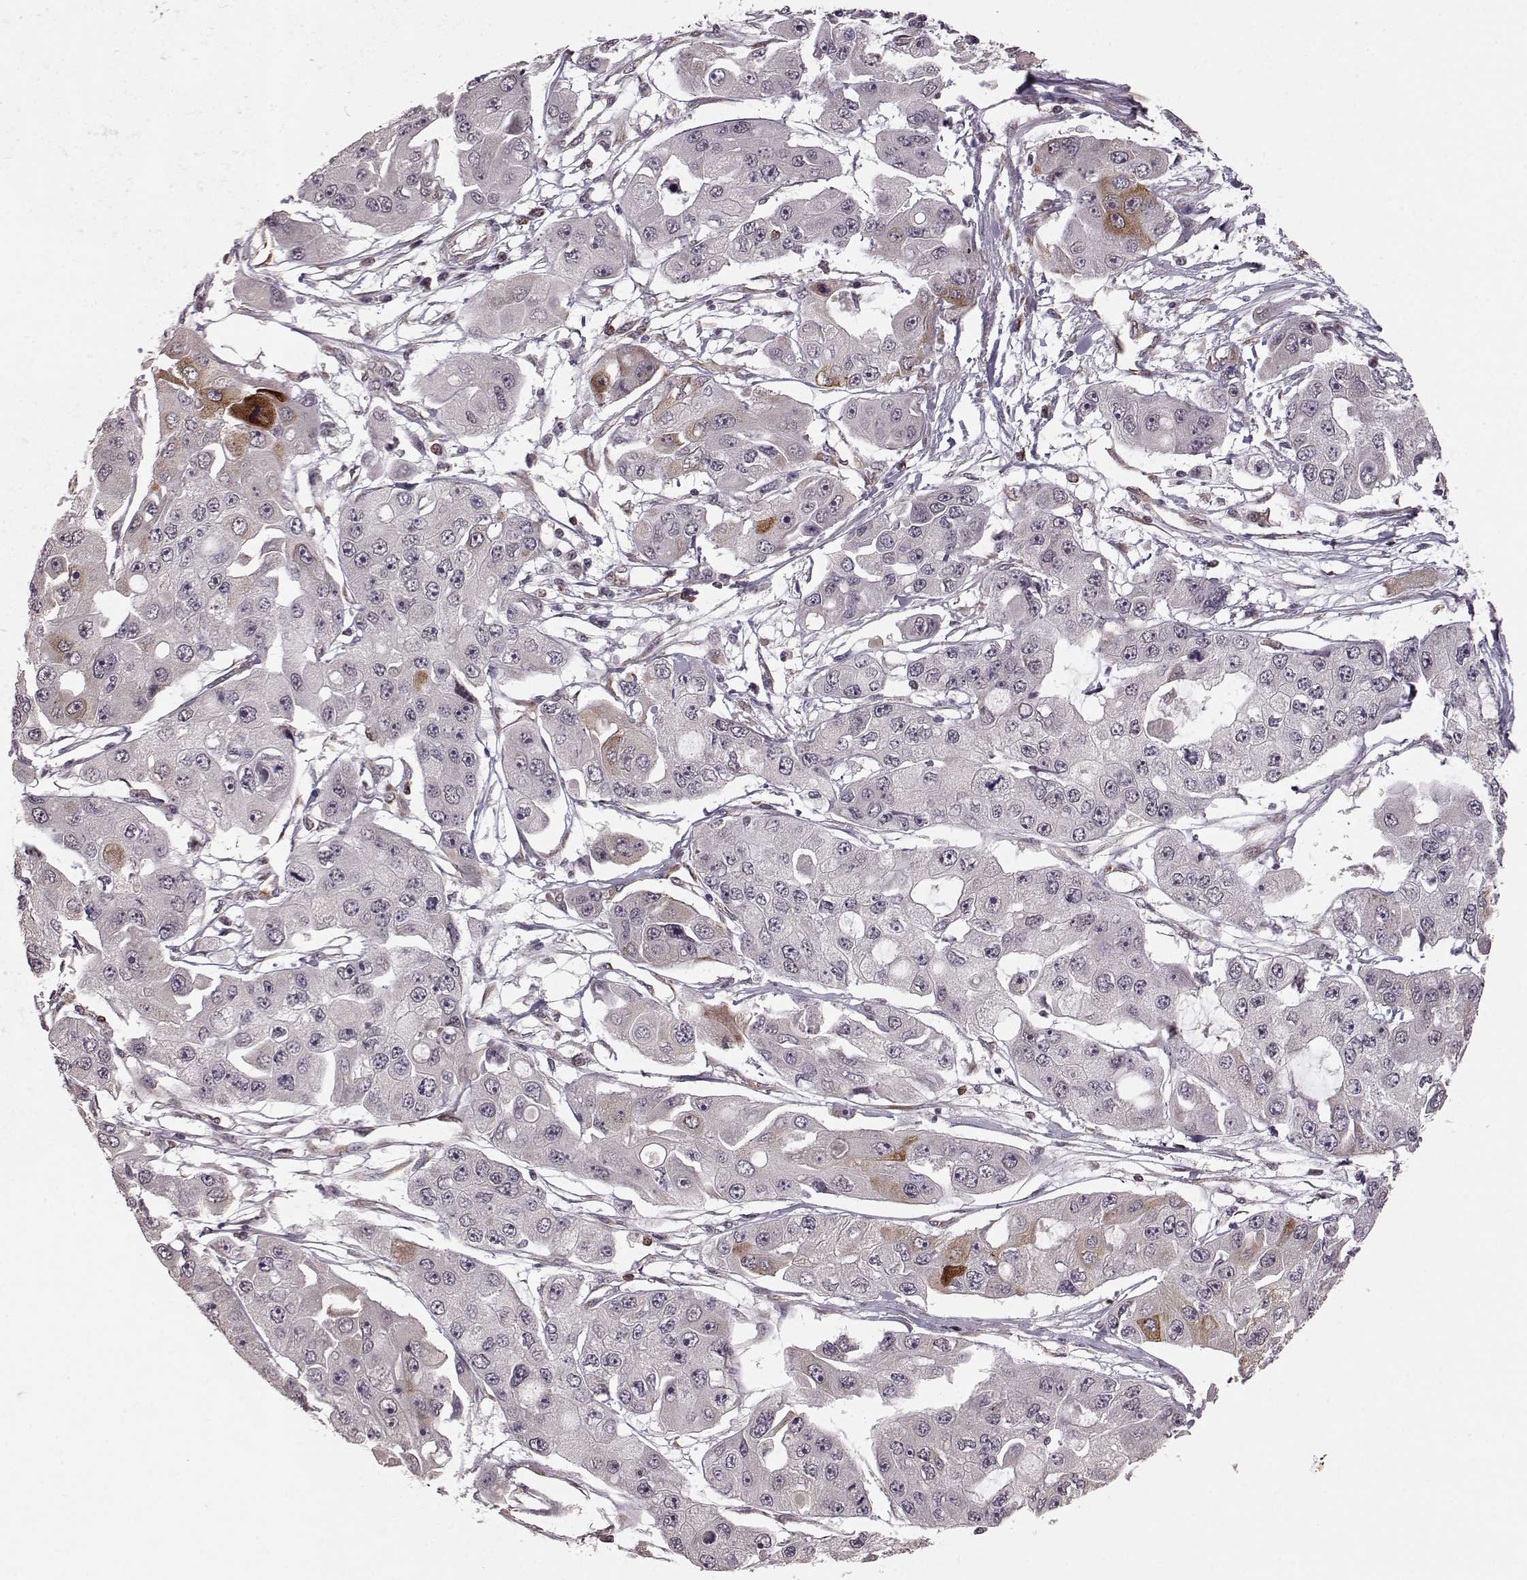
{"staining": {"intensity": "negative", "quantity": "none", "location": "none"}, "tissue": "ovarian cancer", "cell_type": "Tumor cells", "image_type": "cancer", "snomed": [{"axis": "morphology", "description": "Cystadenocarcinoma, serous, NOS"}, {"axis": "topography", "description": "Ovary"}], "caption": "This is an IHC histopathology image of human ovarian cancer. There is no positivity in tumor cells.", "gene": "ELOVL5", "patient": {"sex": "female", "age": 56}}